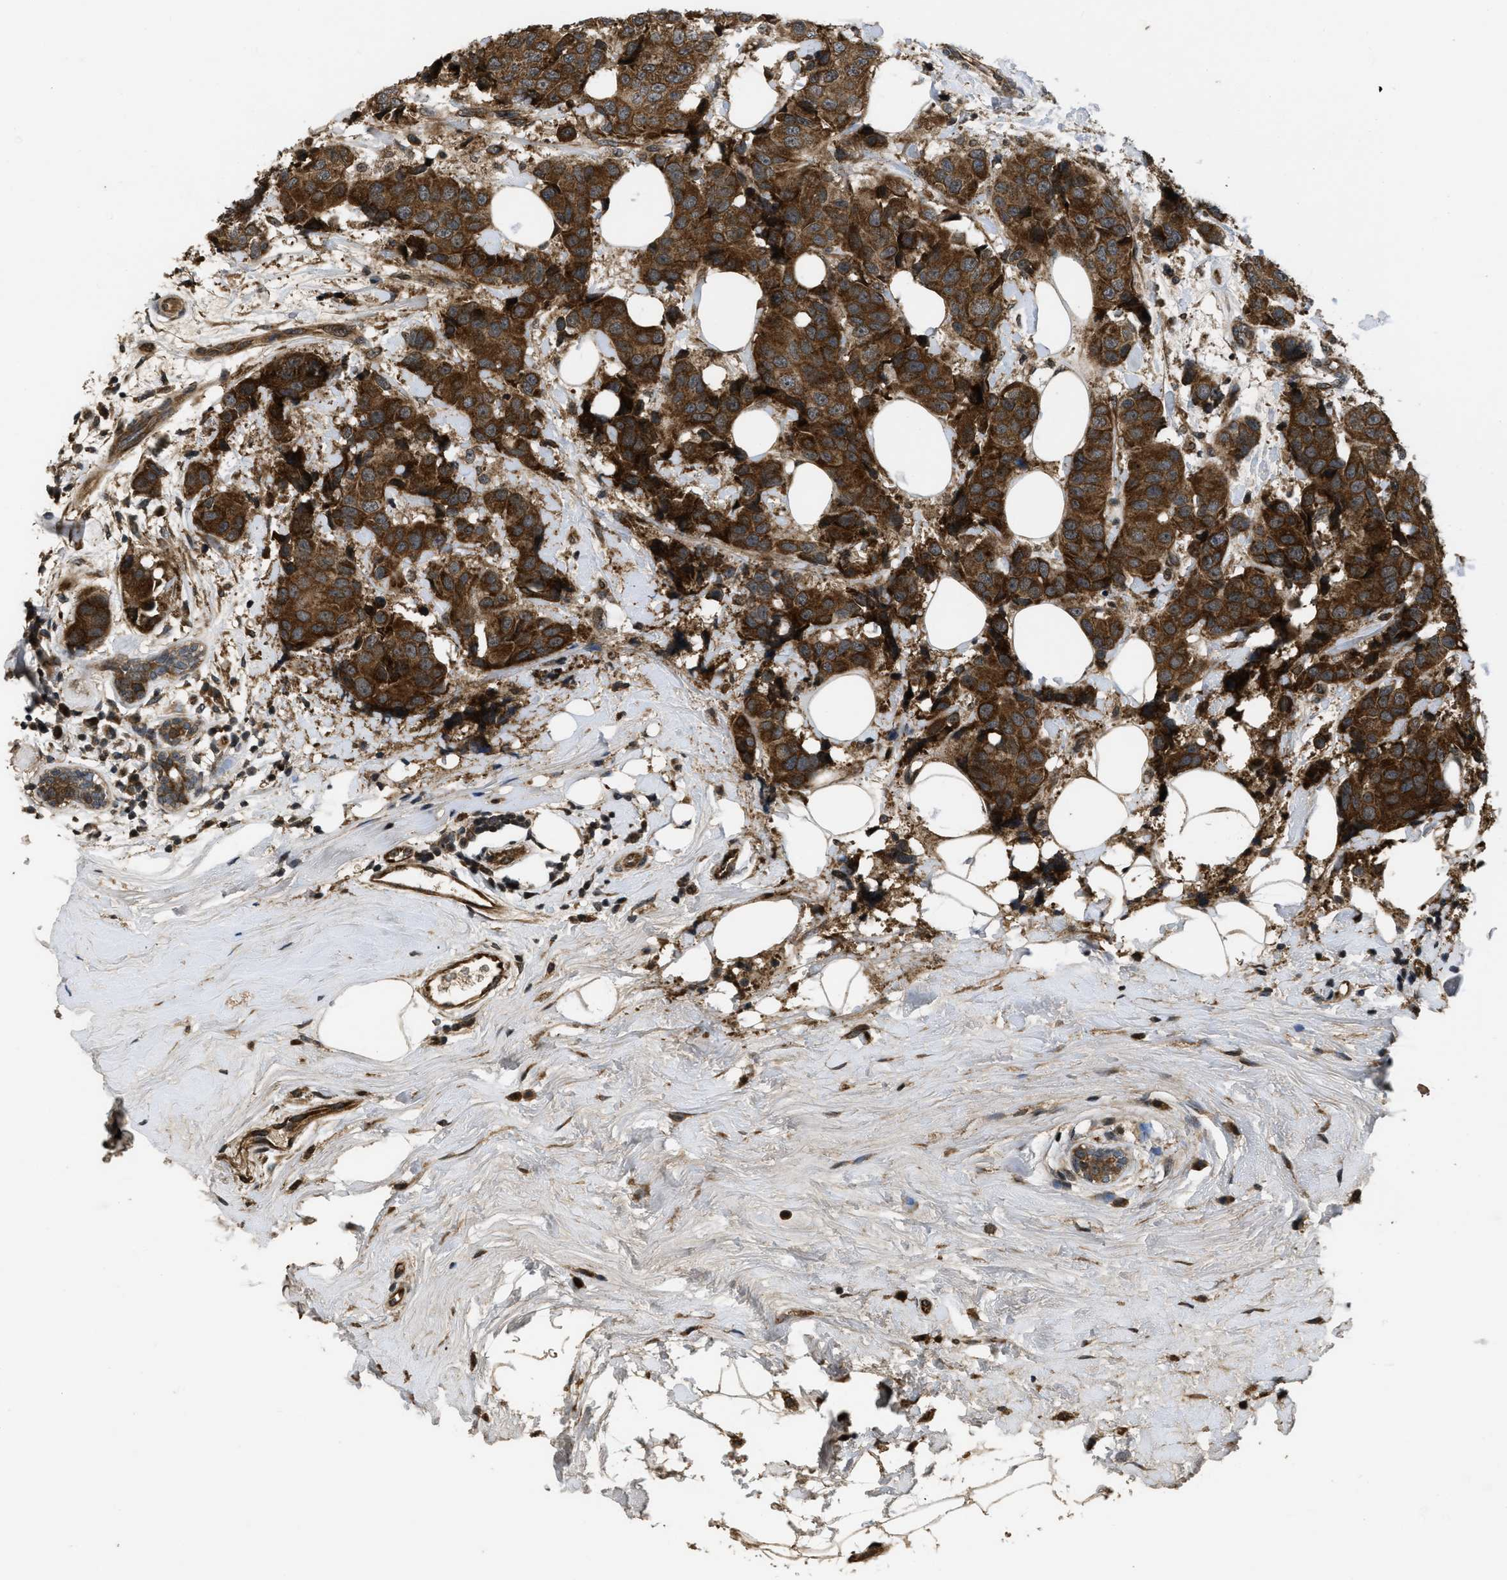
{"staining": {"intensity": "moderate", "quantity": ">75%", "location": "cytoplasmic/membranous"}, "tissue": "breast cancer", "cell_type": "Tumor cells", "image_type": "cancer", "snomed": [{"axis": "morphology", "description": "Normal tissue, NOS"}, {"axis": "morphology", "description": "Duct carcinoma"}, {"axis": "topography", "description": "Breast"}], "caption": "Tumor cells display medium levels of moderate cytoplasmic/membranous staining in approximately >75% of cells in breast invasive ductal carcinoma.", "gene": "SPTLC1", "patient": {"sex": "female", "age": 39}}